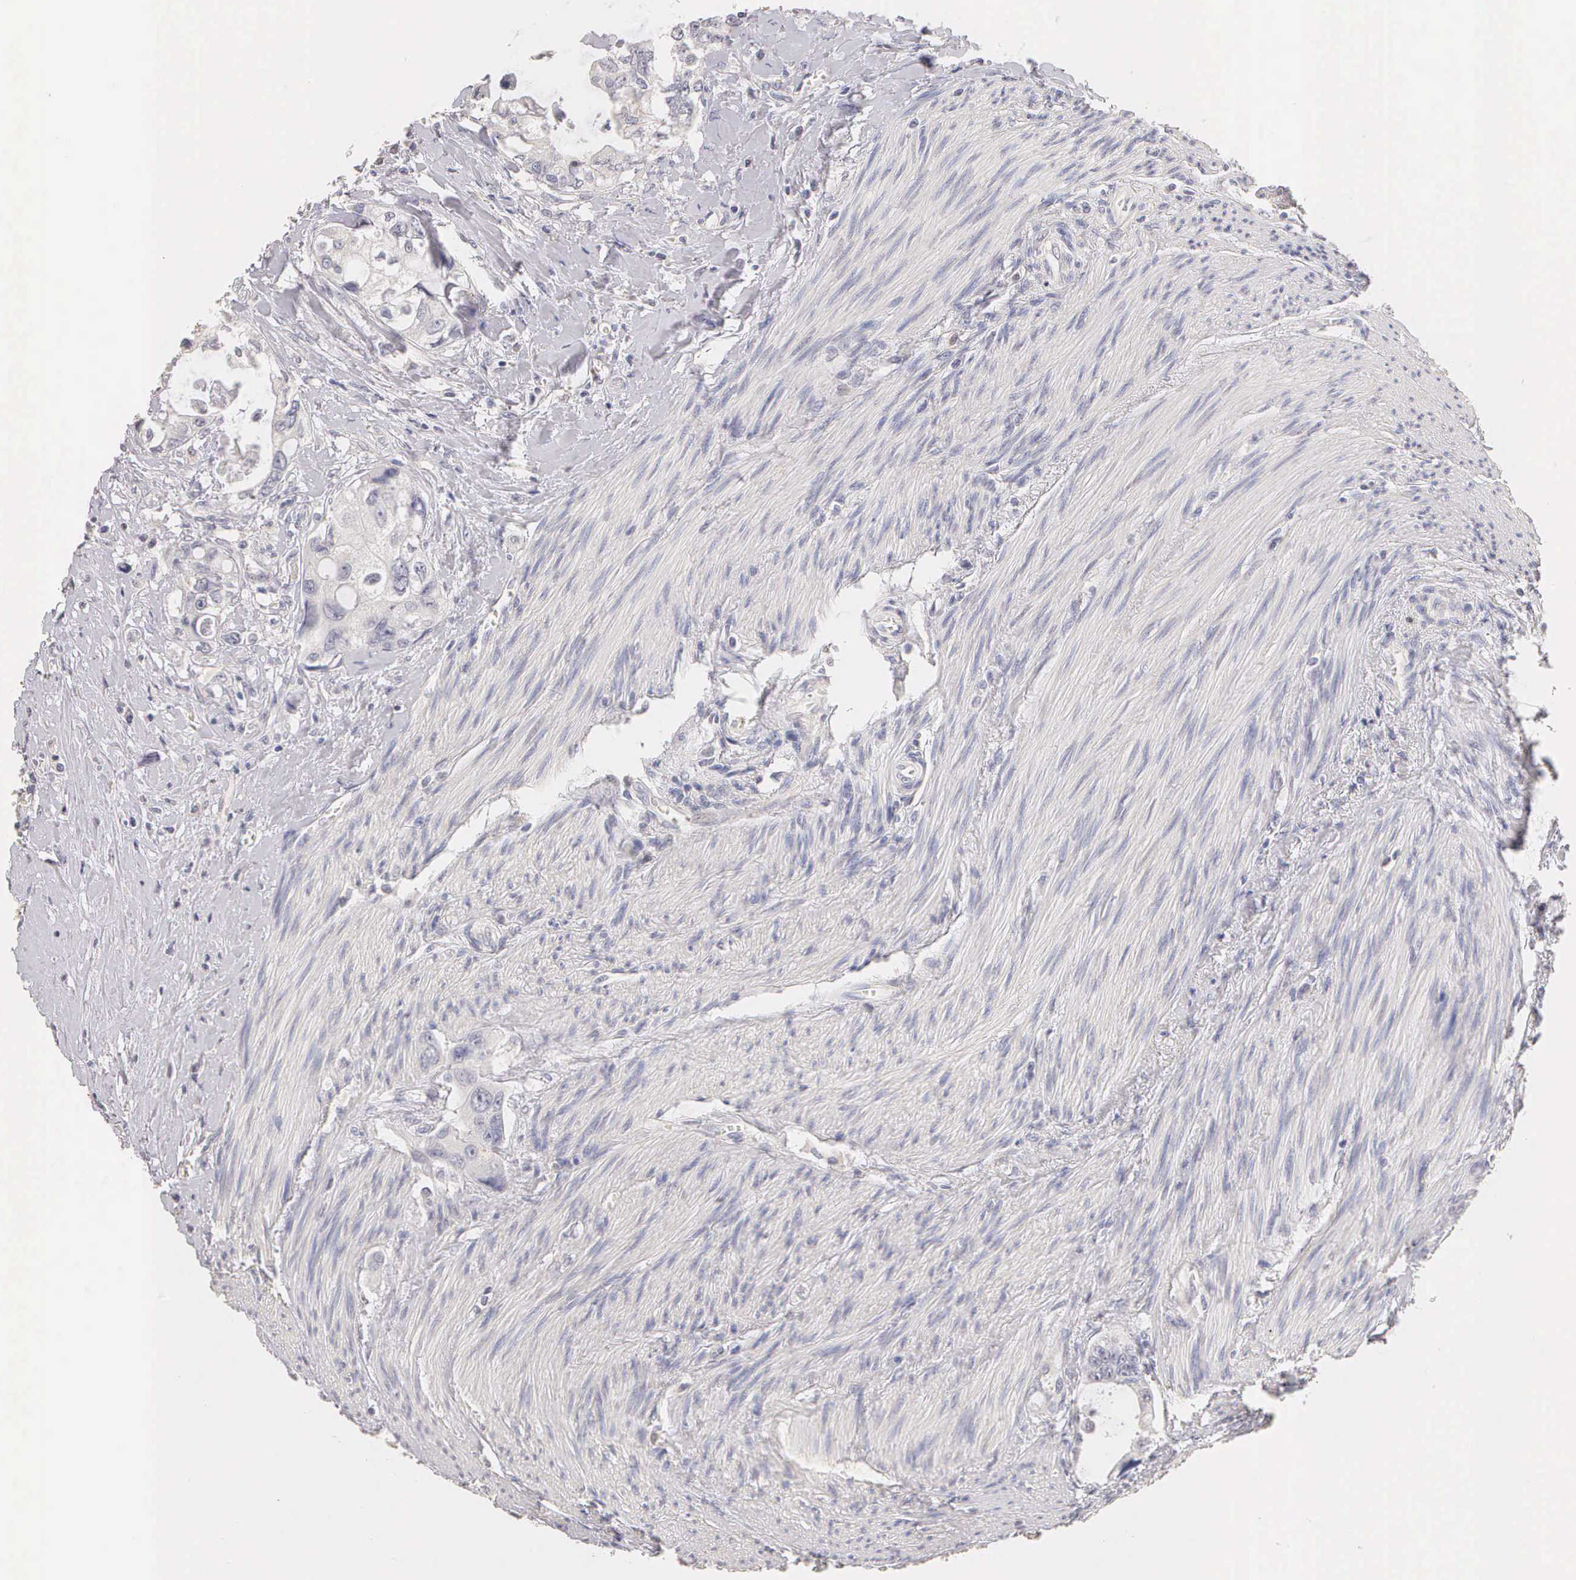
{"staining": {"intensity": "negative", "quantity": "none", "location": "none"}, "tissue": "colorectal cancer", "cell_type": "Tumor cells", "image_type": "cancer", "snomed": [{"axis": "morphology", "description": "Adenocarcinoma, NOS"}, {"axis": "topography", "description": "Rectum"}], "caption": "This is an immunohistochemistry (IHC) histopathology image of colorectal adenocarcinoma. There is no staining in tumor cells.", "gene": "ESR1", "patient": {"sex": "female", "age": 57}}